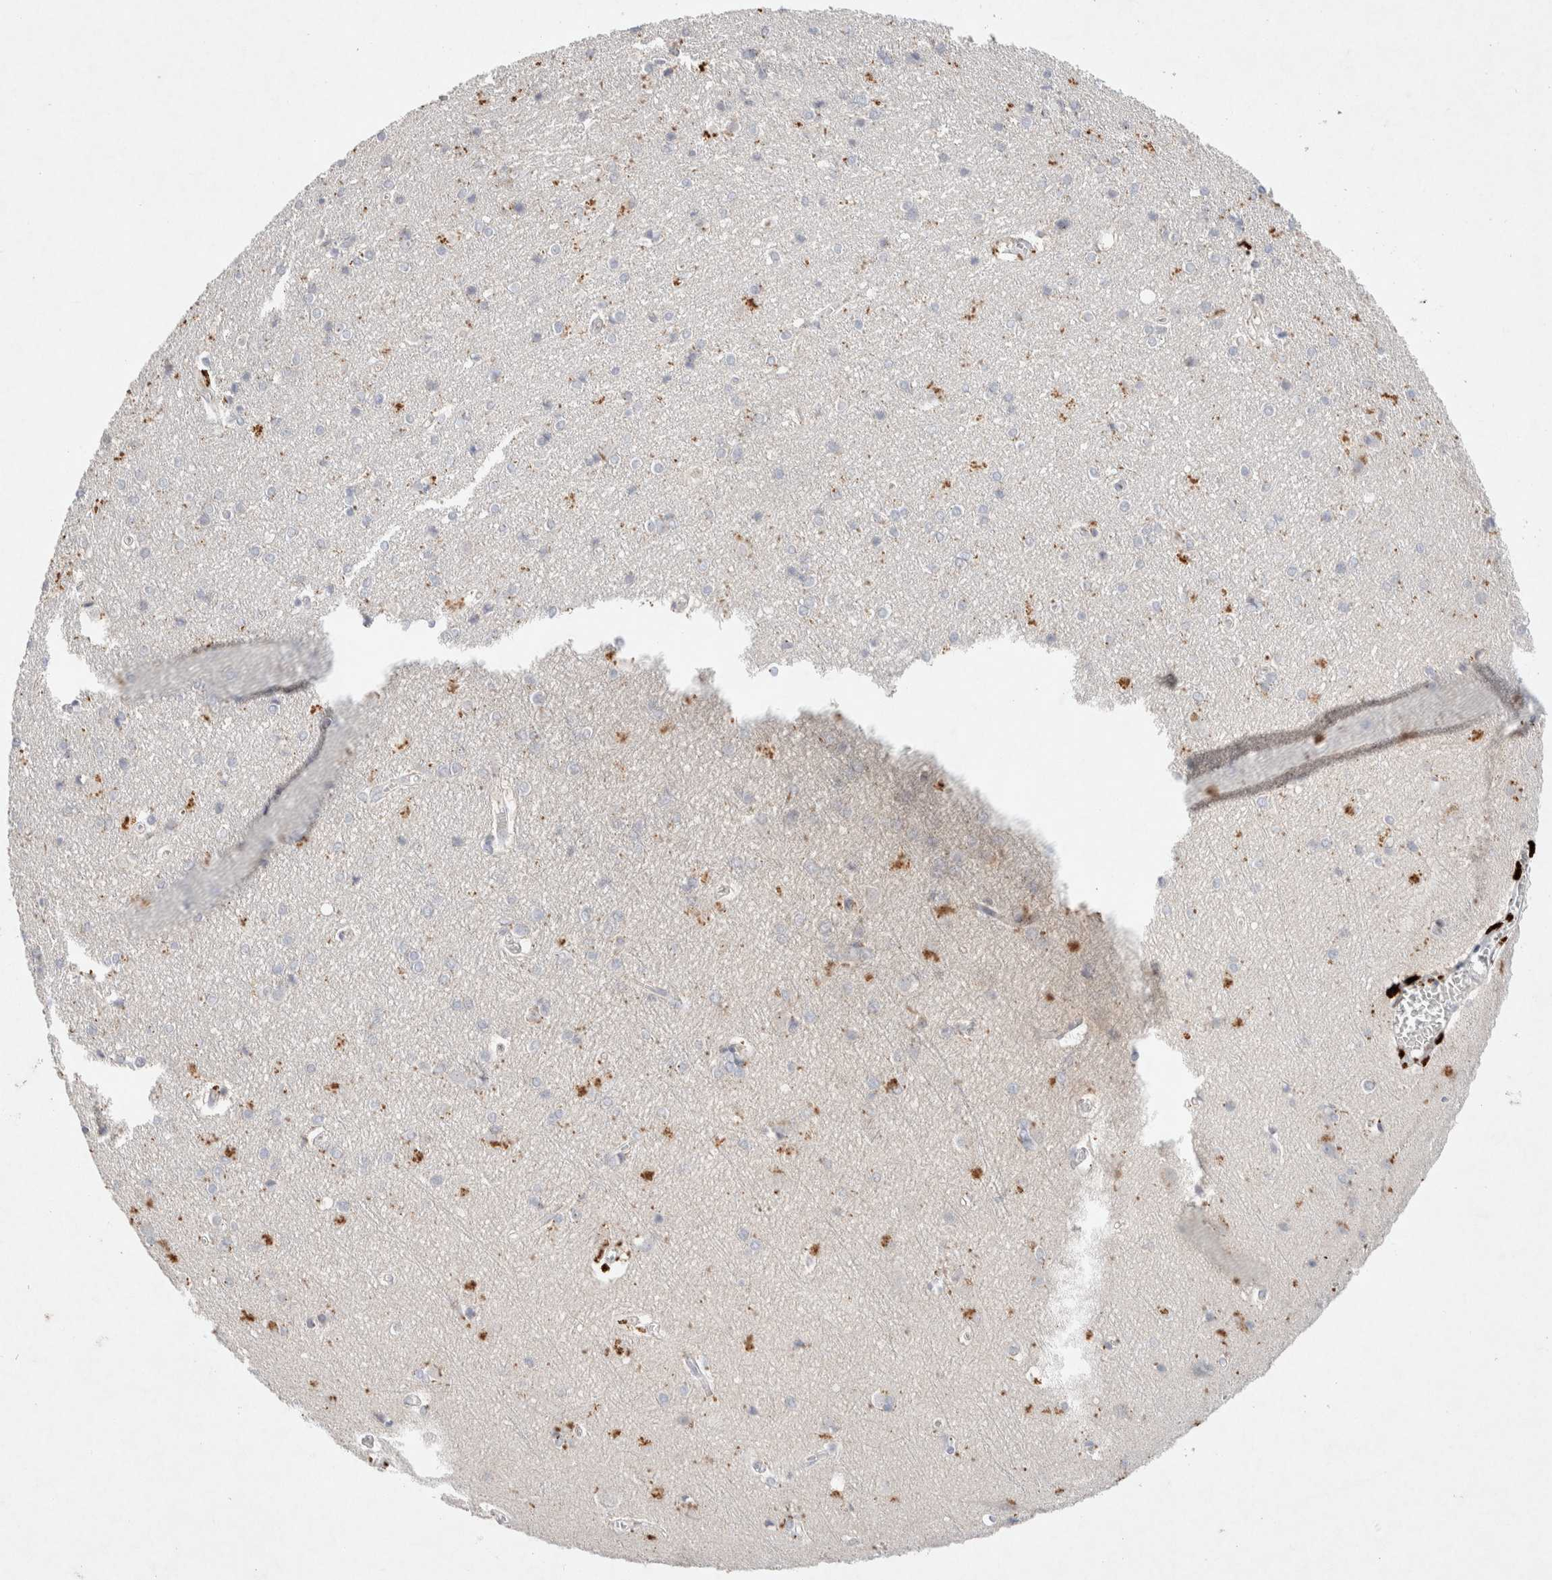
{"staining": {"intensity": "negative", "quantity": "none", "location": "none"}, "tissue": "cerebral cortex", "cell_type": "Endothelial cells", "image_type": "normal", "snomed": [{"axis": "morphology", "description": "Normal tissue, NOS"}, {"axis": "topography", "description": "Cerebral cortex"}], "caption": "A high-resolution histopathology image shows immunohistochemistry staining of benign cerebral cortex, which exhibits no significant staining in endothelial cells.", "gene": "GNAI1", "patient": {"sex": "male", "age": 54}}